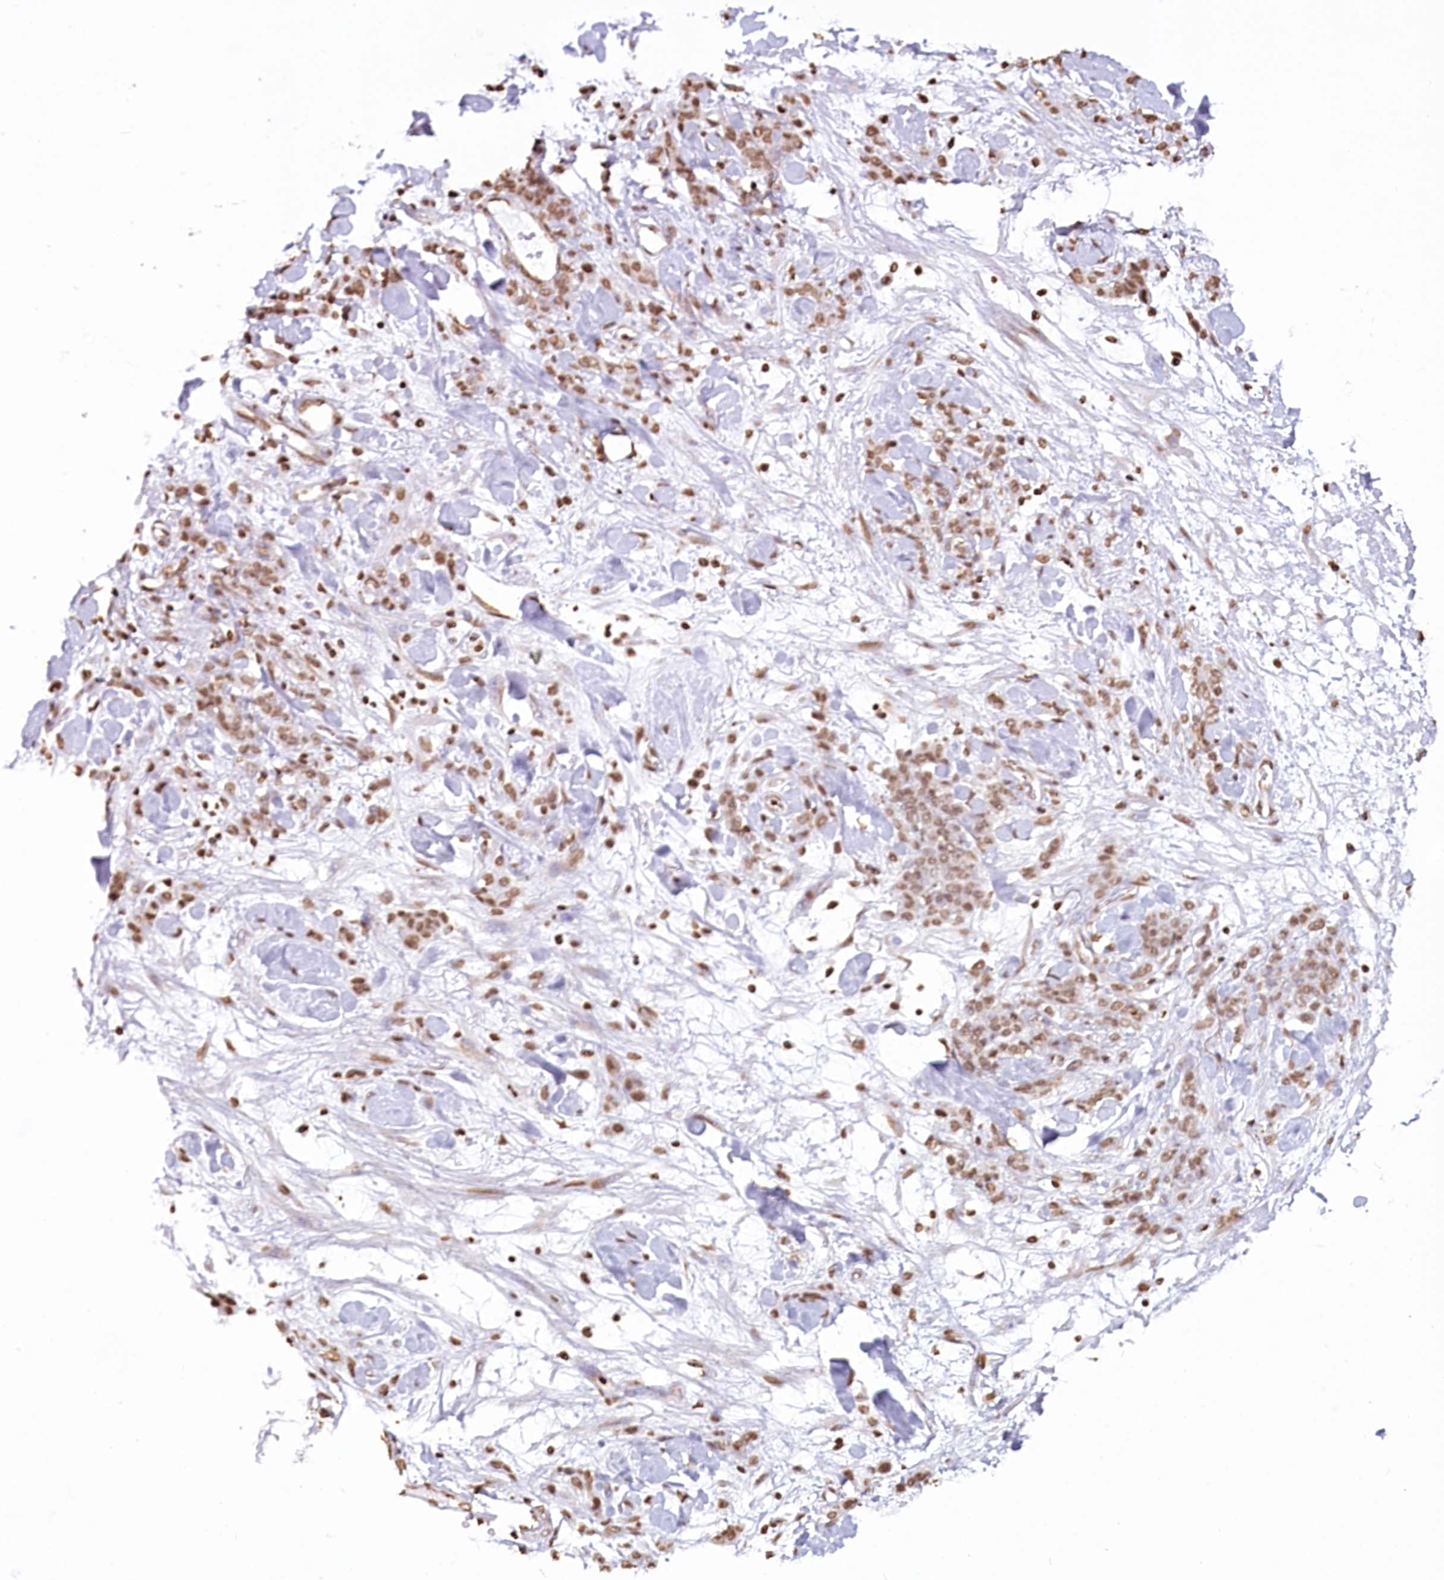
{"staining": {"intensity": "moderate", "quantity": ">75%", "location": "nuclear"}, "tissue": "stomach cancer", "cell_type": "Tumor cells", "image_type": "cancer", "snomed": [{"axis": "morphology", "description": "Normal tissue, NOS"}, {"axis": "morphology", "description": "Adenocarcinoma, NOS"}, {"axis": "topography", "description": "Stomach"}], "caption": "Protein analysis of stomach cancer (adenocarcinoma) tissue exhibits moderate nuclear positivity in approximately >75% of tumor cells.", "gene": "FAM13A", "patient": {"sex": "male", "age": 82}}